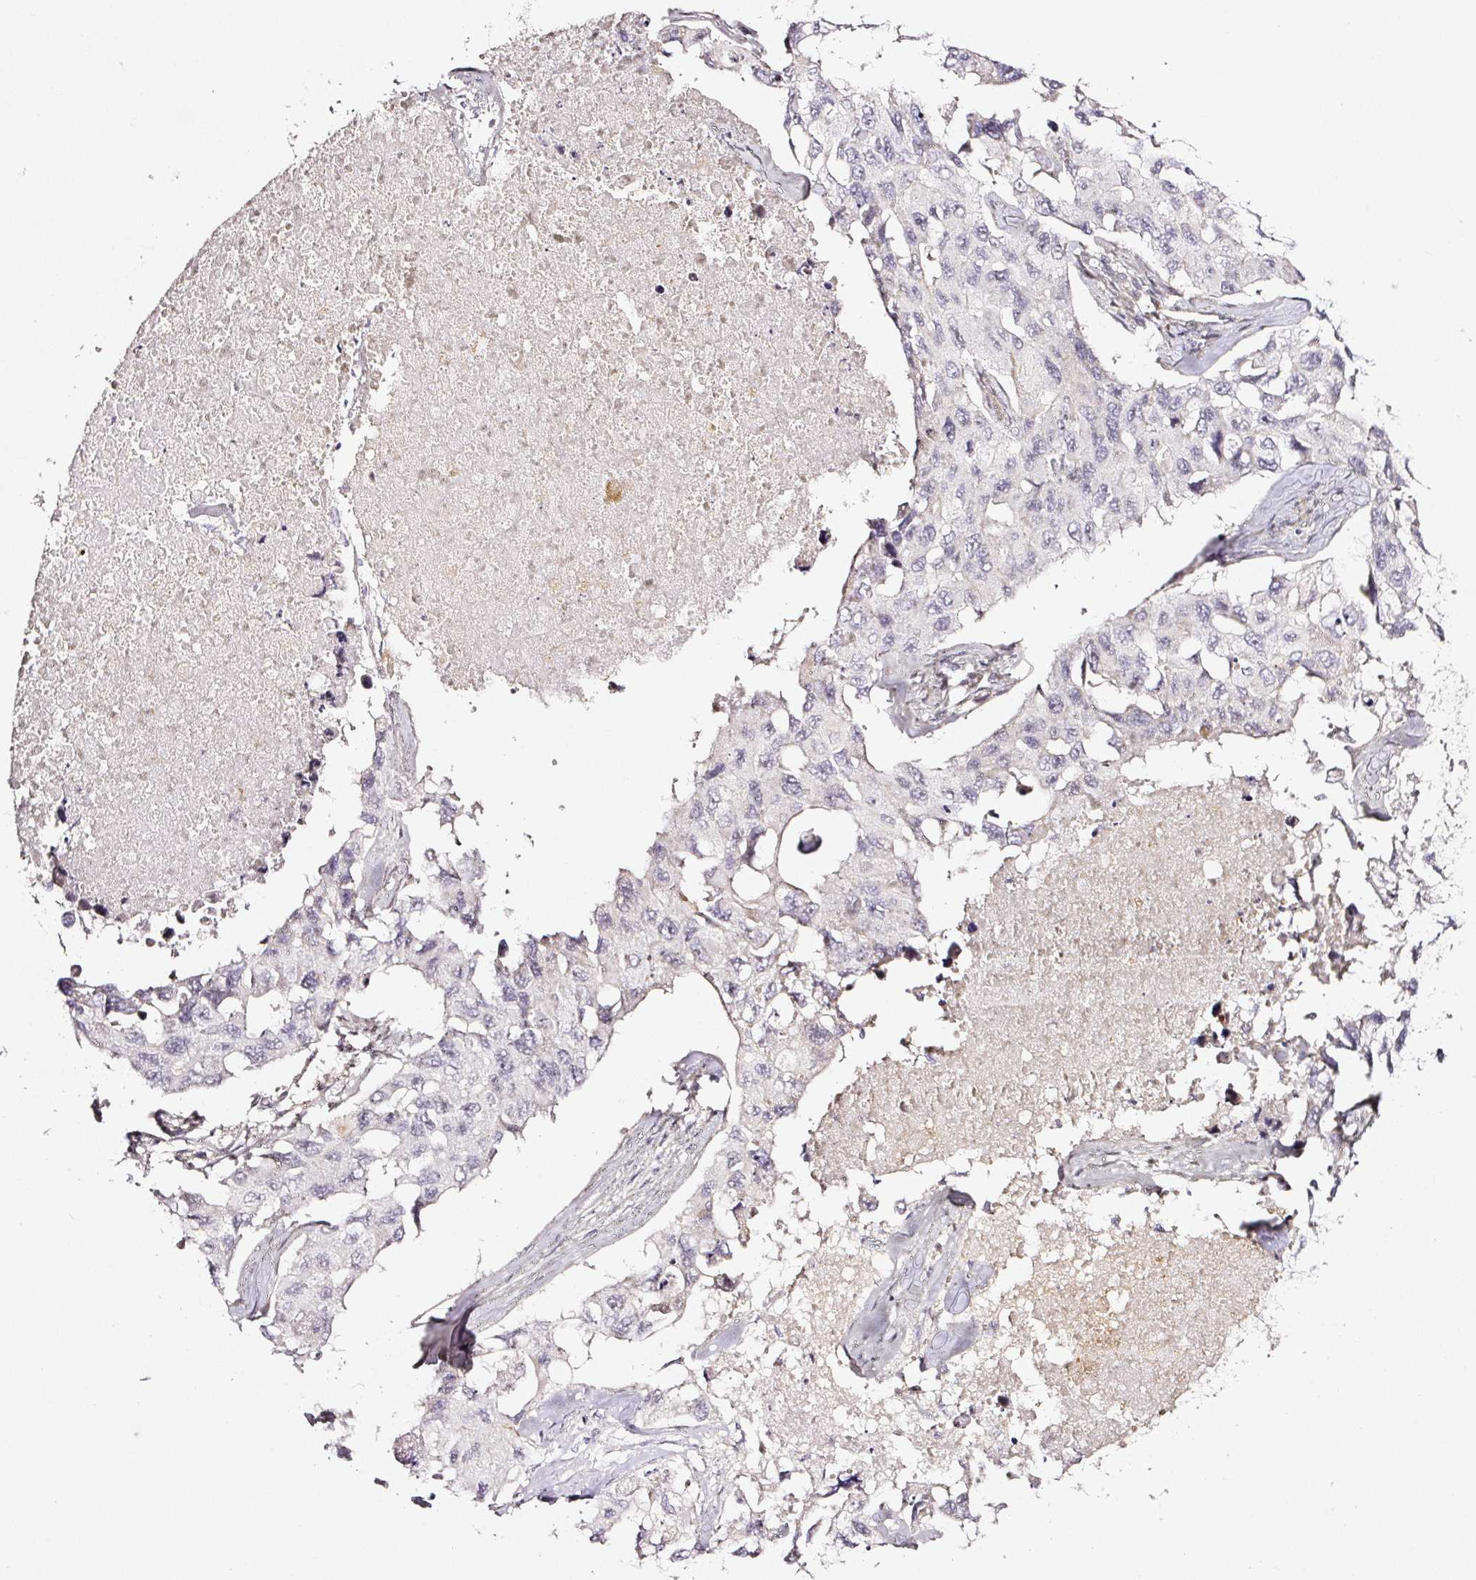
{"staining": {"intensity": "negative", "quantity": "none", "location": "none"}, "tissue": "lung cancer", "cell_type": "Tumor cells", "image_type": "cancer", "snomed": [{"axis": "morphology", "description": "Adenocarcinoma, NOS"}, {"axis": "topography", "description": "Lung"}], "caption": "The histopathology image shows no significant positivity in tumor cells of lung adenocarcinoma. (DAB IHC with hematoxylin counter stain).", "gene": "CD47", "patient": {"sex": "male", "age": 64}}